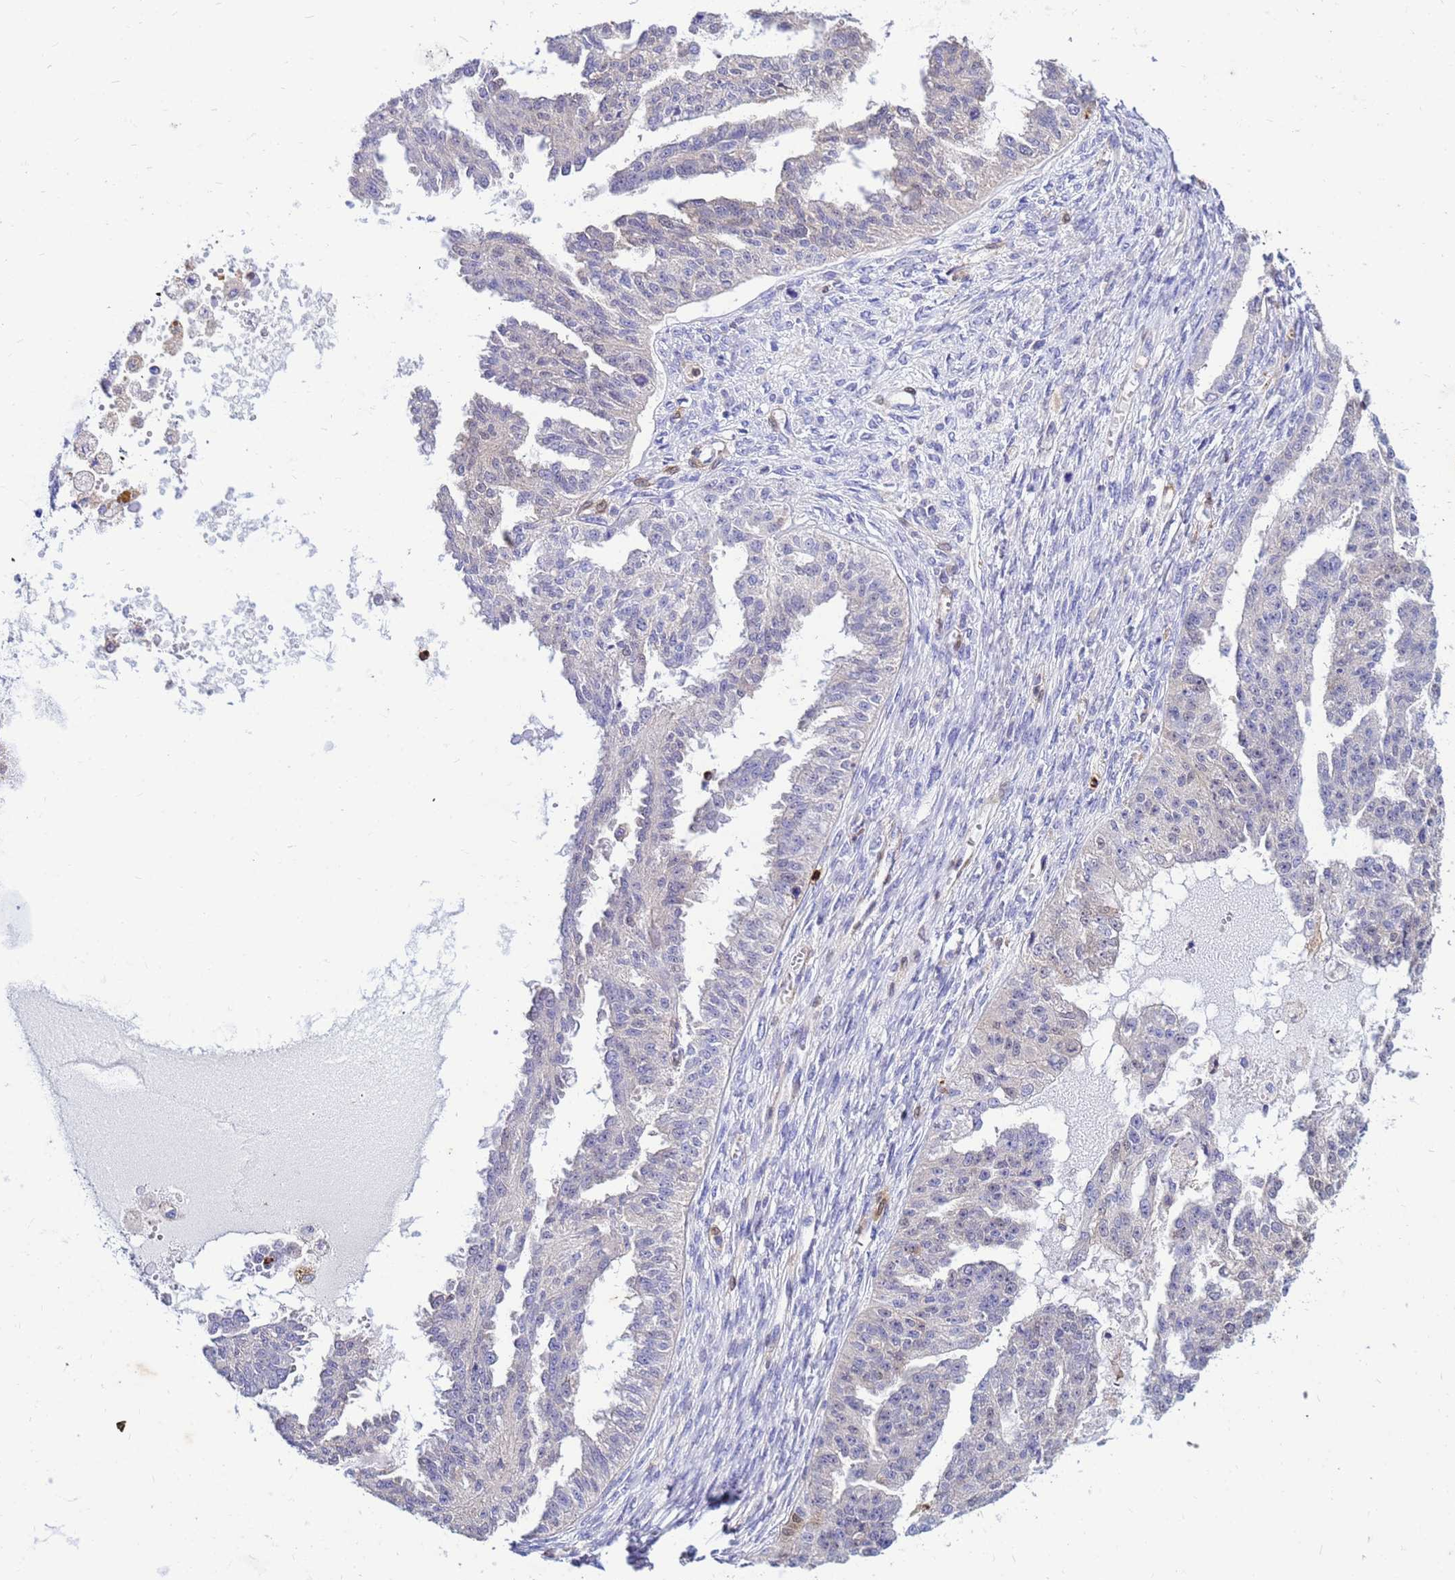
{"staining": {"intensity": "negative", "quantity": "none", "location": "none"}, "tissue": "ovarian cancer", "cell_type": "Tumor cells", "image_type": "cancer", "snomed": [{"axis": "morphology", "description": "Cystadenocarcinoma, serous, NOS"}, {"axis": "topography", "description": "Ovary"}], "caption": "Immunohistochemistry (IHC) photomicrograph of neoplastic tissue: human ovarian cancer stained with DAB demonstrates no significant protein staining in tumor cells.", "gene": "DBNDD2", "patient": {"sex": "female", "age": 58}}